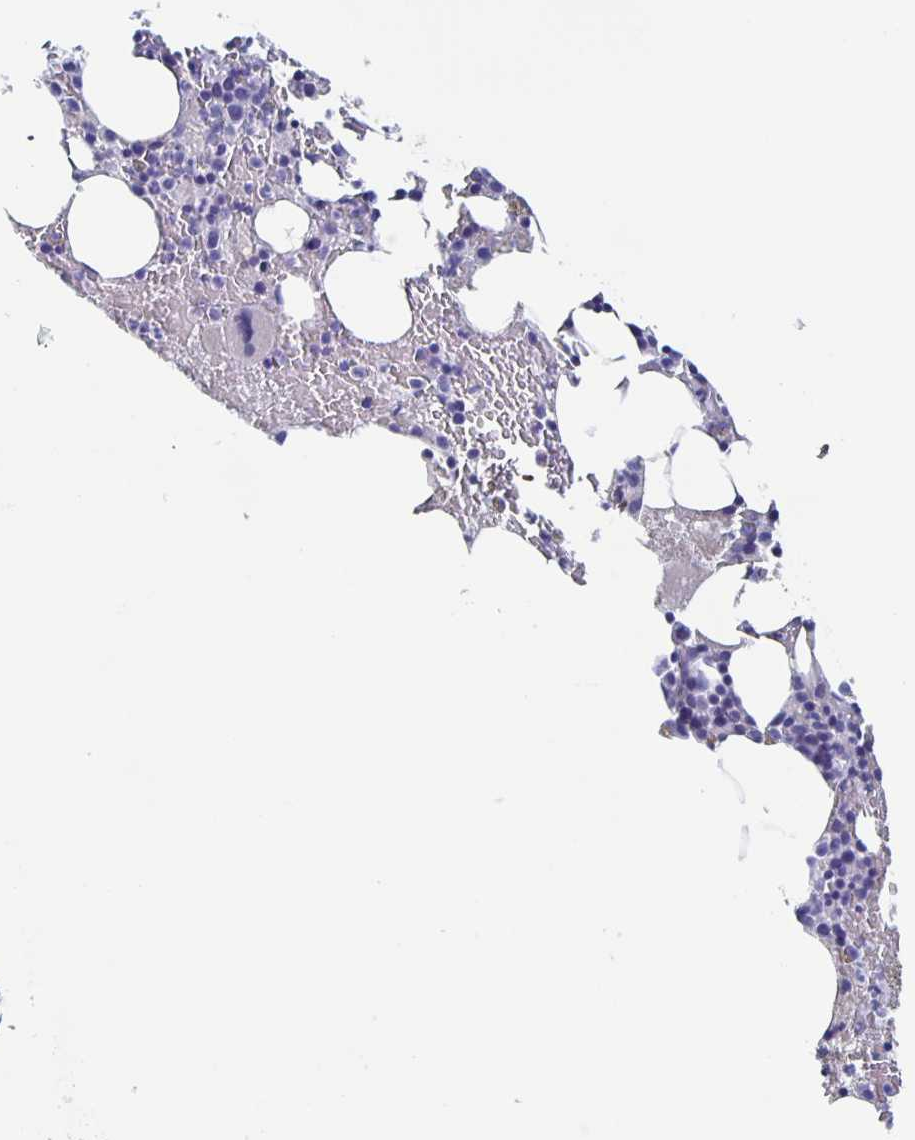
{"staining": {"intensity": "moderate", "quantity": "25%-75%", "location": "cytoplasmic/membranous"}, "tissue": "bone marrow", "cell_type": "Hematopoietic cells", "image_type": "normal", "snomed": [{"axis": "morphology", "description": "Normal tissue, NOS"}, {"axis": "topography", "description": "Bone marrow"}], "caption": "Immunohistochemical staining of normal human bone marrow exhibits medium levels of moderate cytoplasmic/membranous expression in approximately 25%-75% of hematopoietic cells.", "gene": "FGA", "patient": {"sex": "female", "age": 72}}